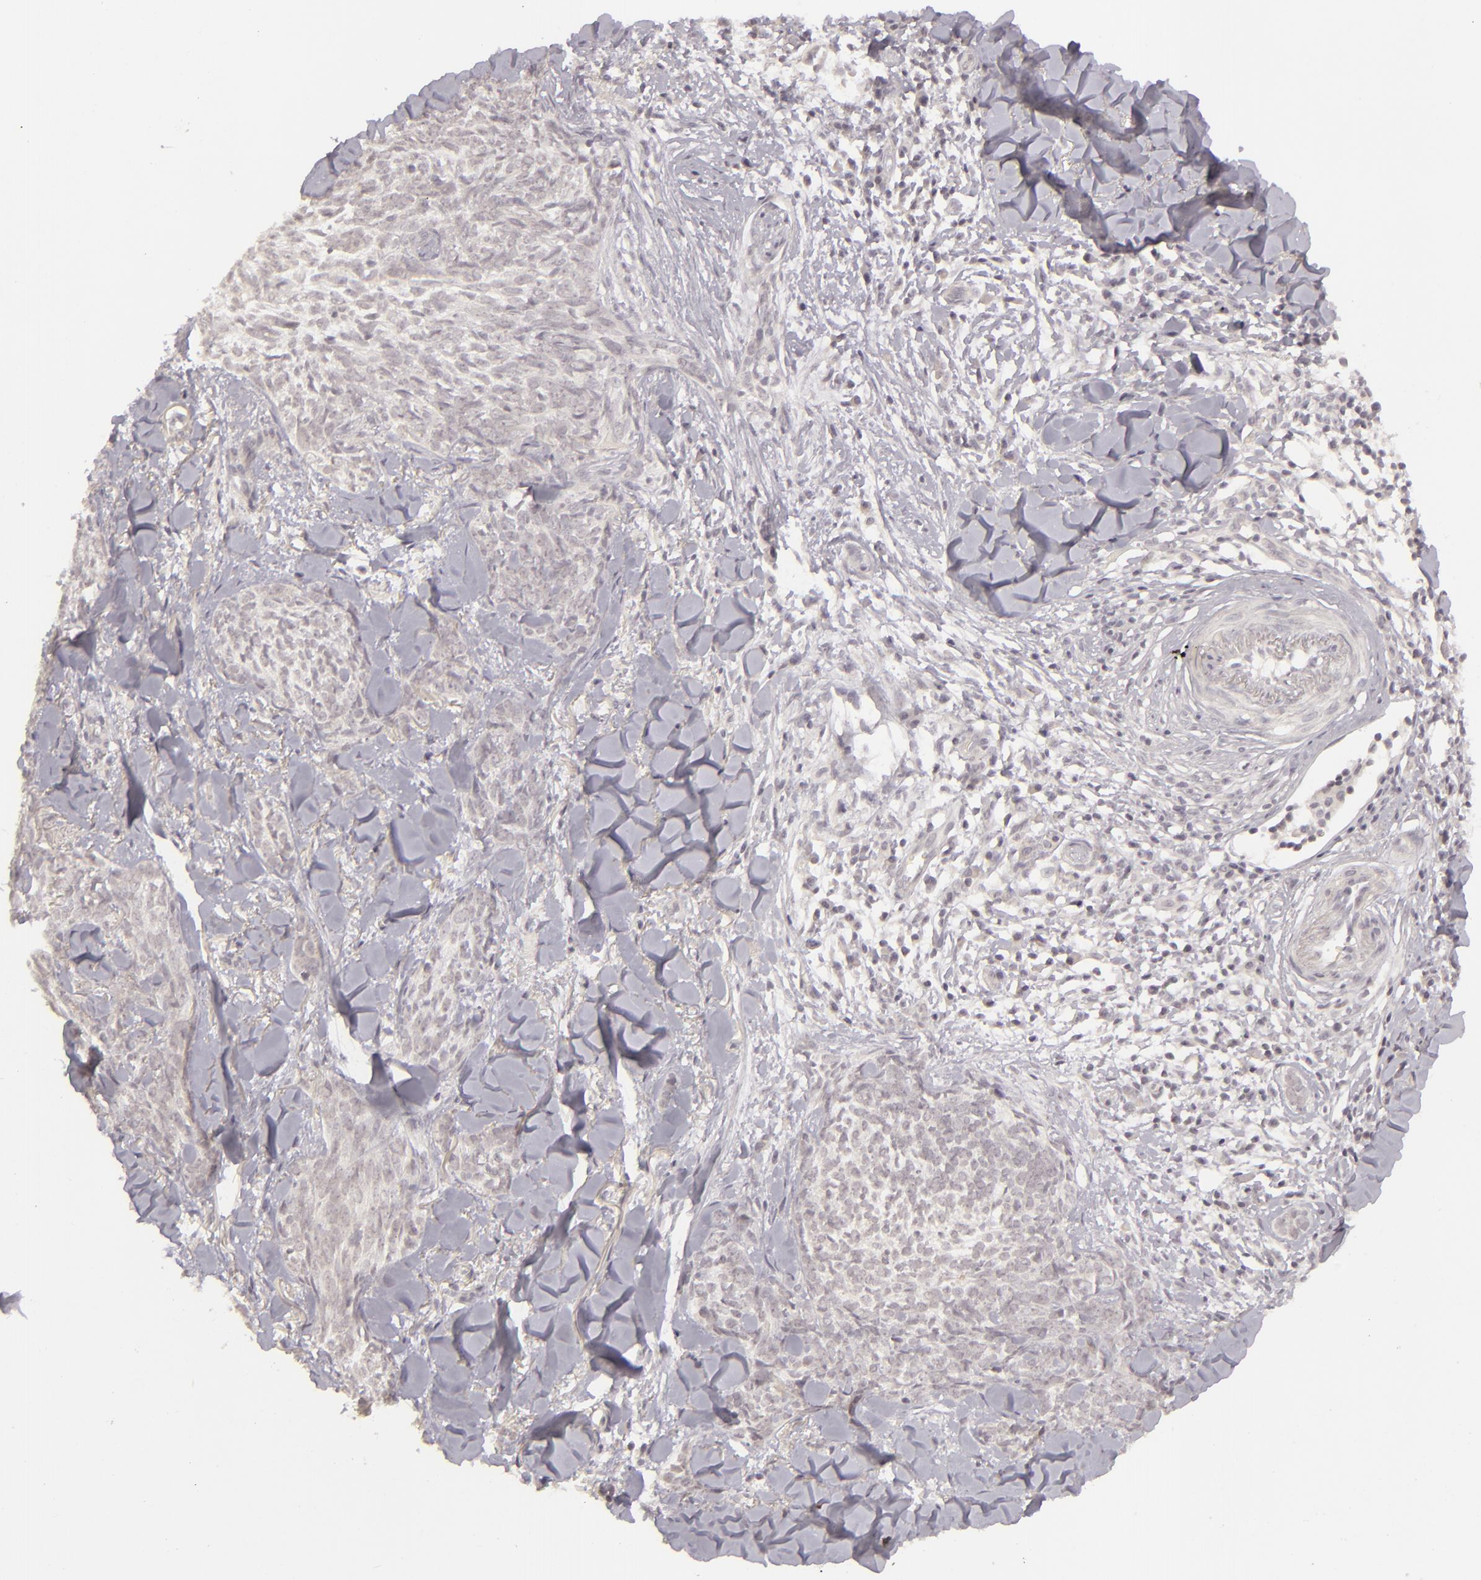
{"staining": {"intensity": "negative", "quantity": "none", "location": "none"}, "tissue": "skin cancer", "cell_type": "Tumor cells", "image_type": "cancer", "snomed": [{"axis": "morphology", "description": "Basal cell carcinoma"}, {"axis": "topography", "description": "Skin"}], "caption": "High power microscopy photomicrograph of an IHC histopathology image of basal cell carcinoma (skin), revealing no significant positivity in tumor cells.", "gene": "DLG3", "patient": {"sex": "female", "age": 81}}